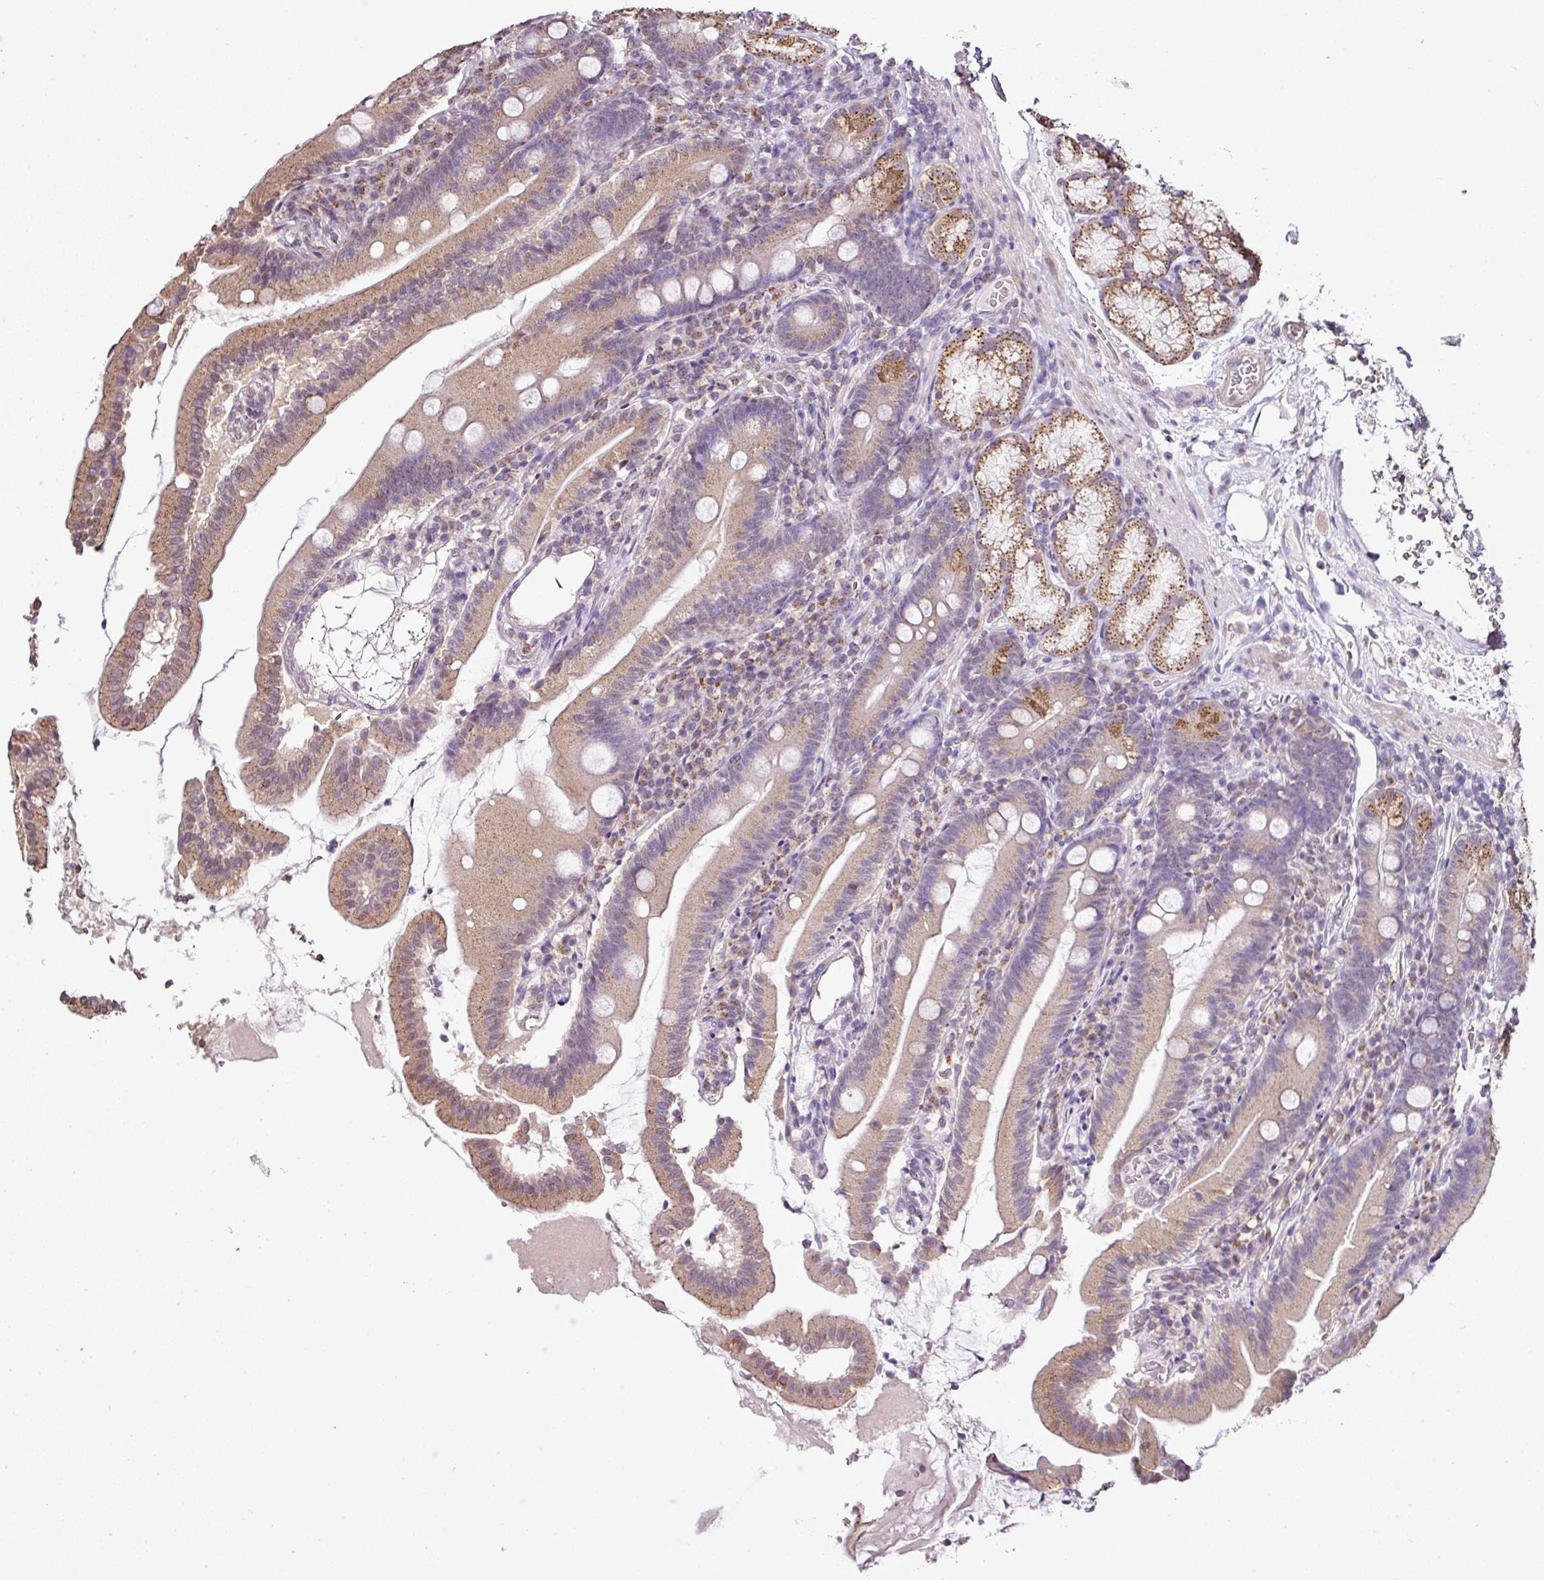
{"staining": {"intensity": "moderate", "quantity": "25%-75%", "location": "cytoplasmic/membranous"}, "tissue": "duodenum", "cell_type": "Glandular cells", "image_type": "normal", "snomed": [{"axis": "morphology", "description": "Normal tissue, NOS"}, {"axis": "topography", "description": "Duodenum"}], "caption": "This photomicrograph demonstrates immunohistochemistry (IHC) staining of normal human duodenum, with medium moderate cytoplasmic/membranous expression in about 25%-75% of glandular cells.", "gene": "JPH2", "patient": {"sex": "female", "age": 67}}